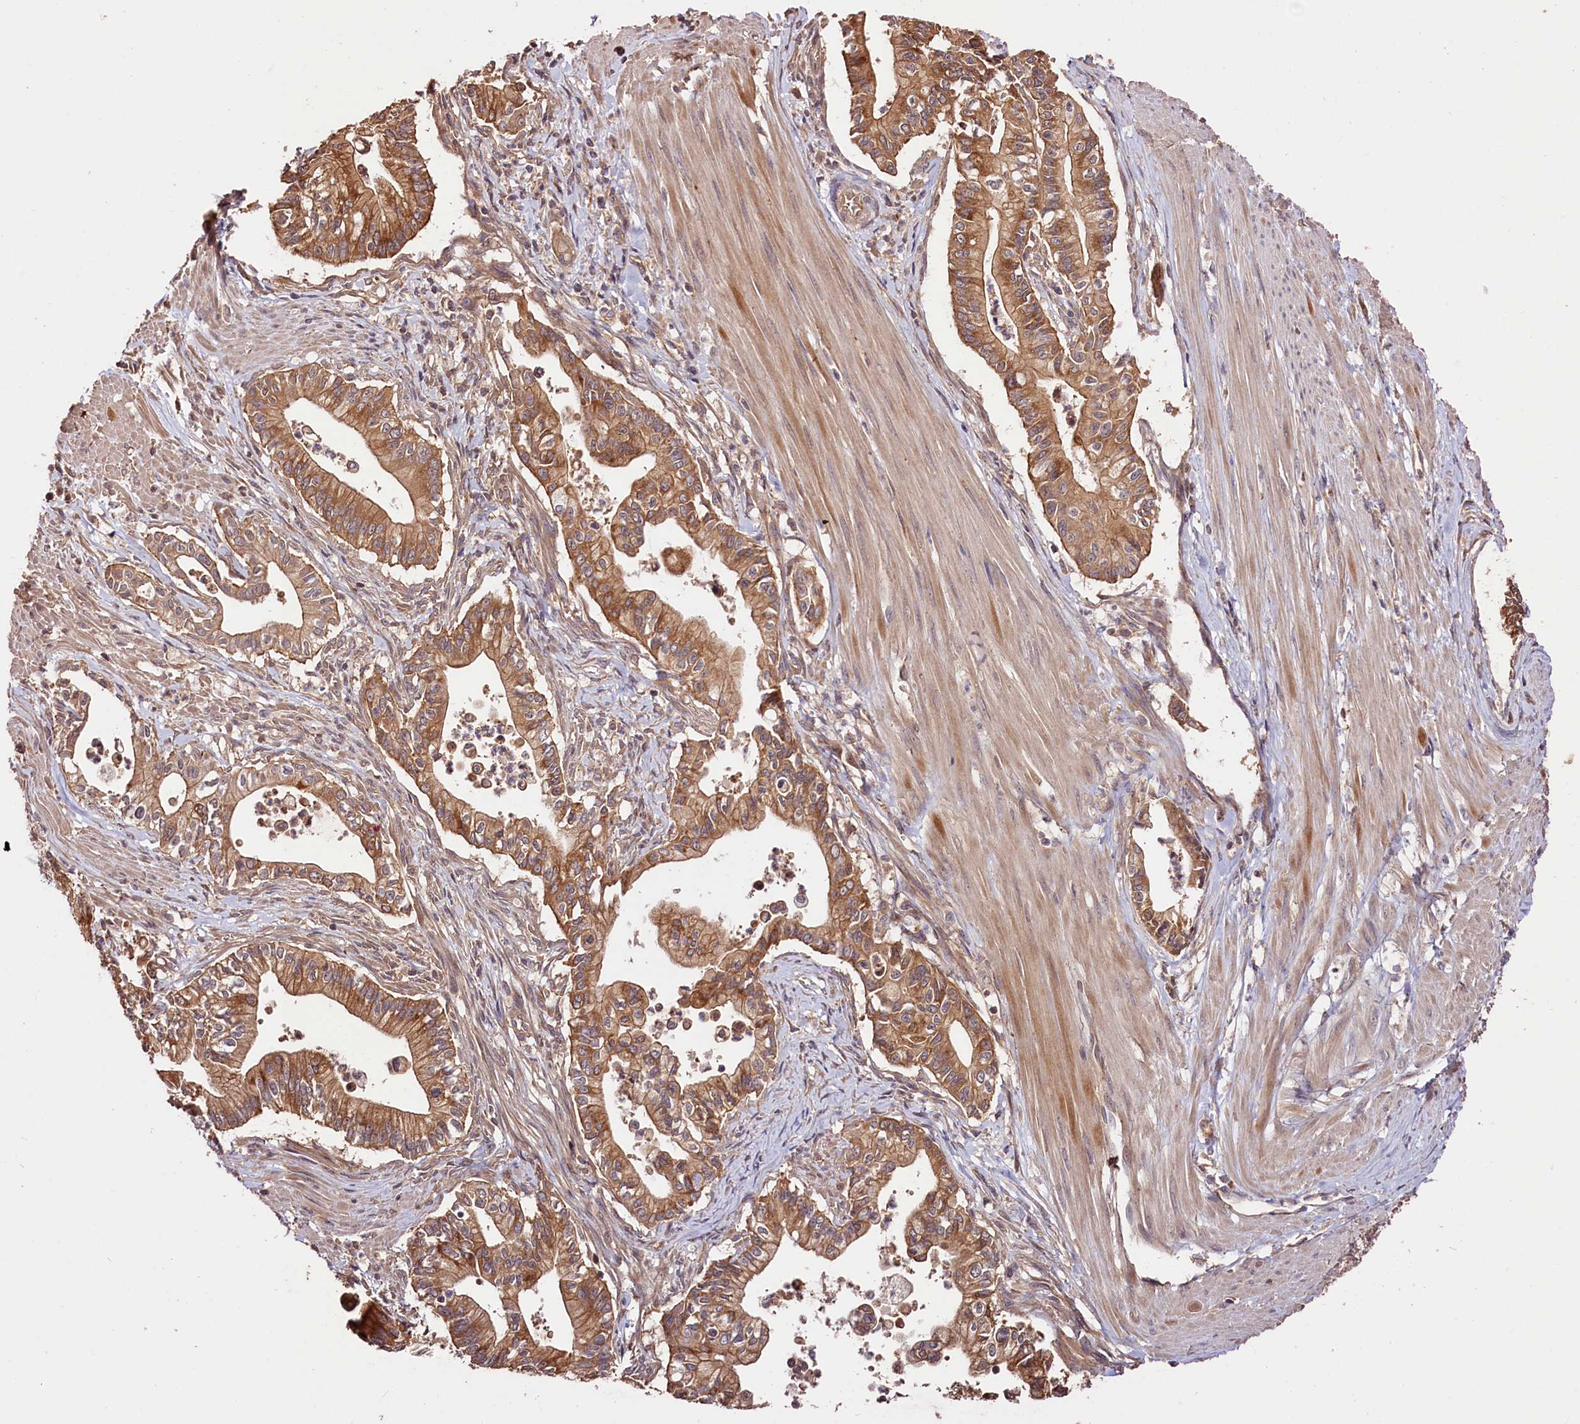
{"staining": {"intensity": "moderate", "quantity": ">75%", "location": "cytoplasmic/membranous"}, "tissue": "pancreatic cancer", "cell_type": "Tumor cells", "image_type": "cancer", "snomed": [{"axis": "morphology", "description": "Adenocarcinoma, NOS"}, {"axis": "topography", "description": "Pancreas"}], "caption": "Pancreatic cancer tissue displays moderate cytoplasmic/membranous expression in about >75% of tumor cells", "gene": "CES3", "patient": {"sex": "male", "age": 78}}